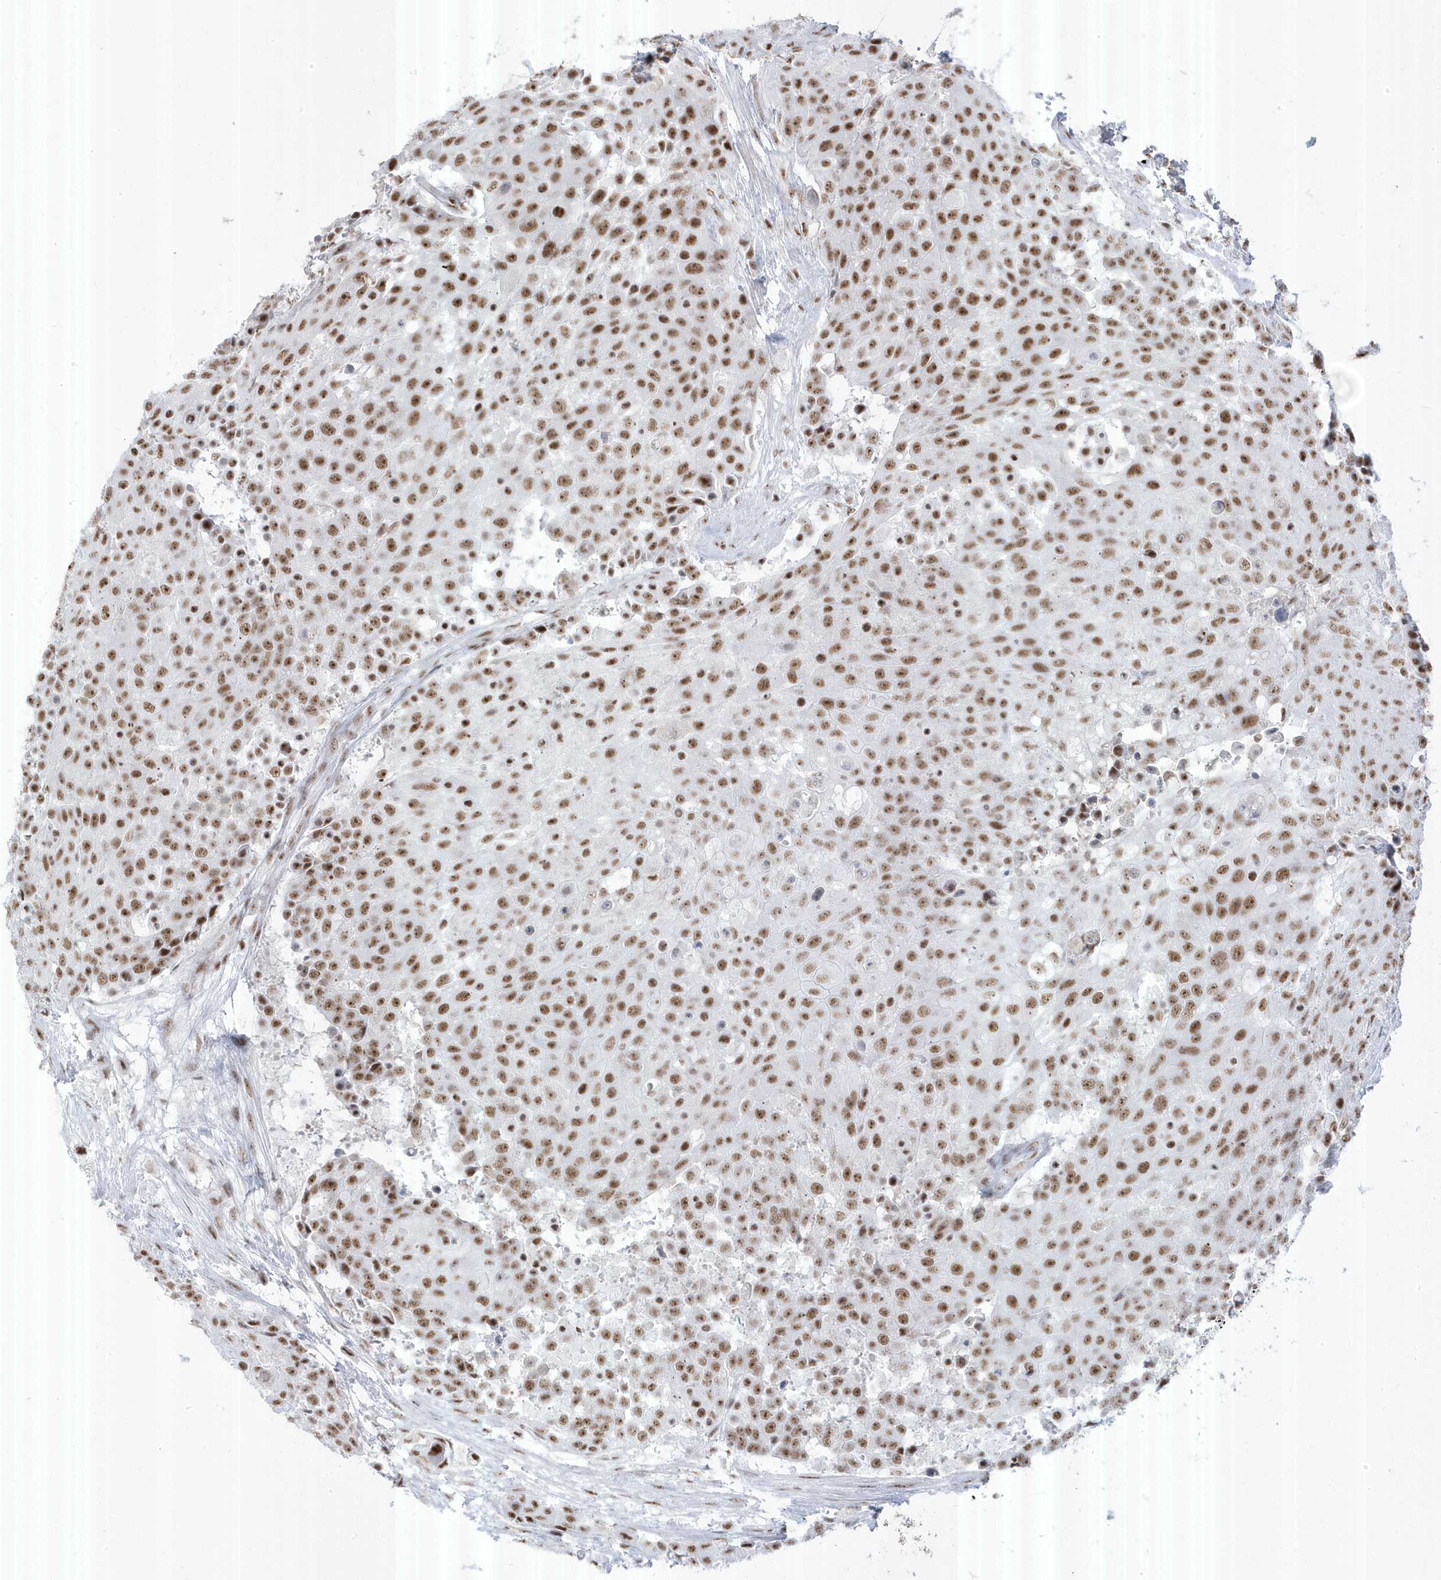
{"staining": {"intensity": "moderate", "quantity": ">75%", "location": "nuclear"}, "tissue": "urothelial cancer", "cell_type": "Tumor cells", "image_type": "cancer", "snomed": [{"axis": "morphology", "description": "Urothelial carcinoma, High grade"}, {"axis": "topography", "description": "Urinary bladder"}], "caption": "Immunohistochemistry (IHC) of urothelial cancer exhibits medium levels of moderate nuclear positivity in about >75% of tumor cells. The staining was performed using DAB (3,3'-diaminobenzidine) to visualize the protein expression in brown, while the nuclei were stained in blue with hematoxylin (Magnification: 20x).", "gene": "MTREX", "patient": {"sex": "female", "age": 63}}